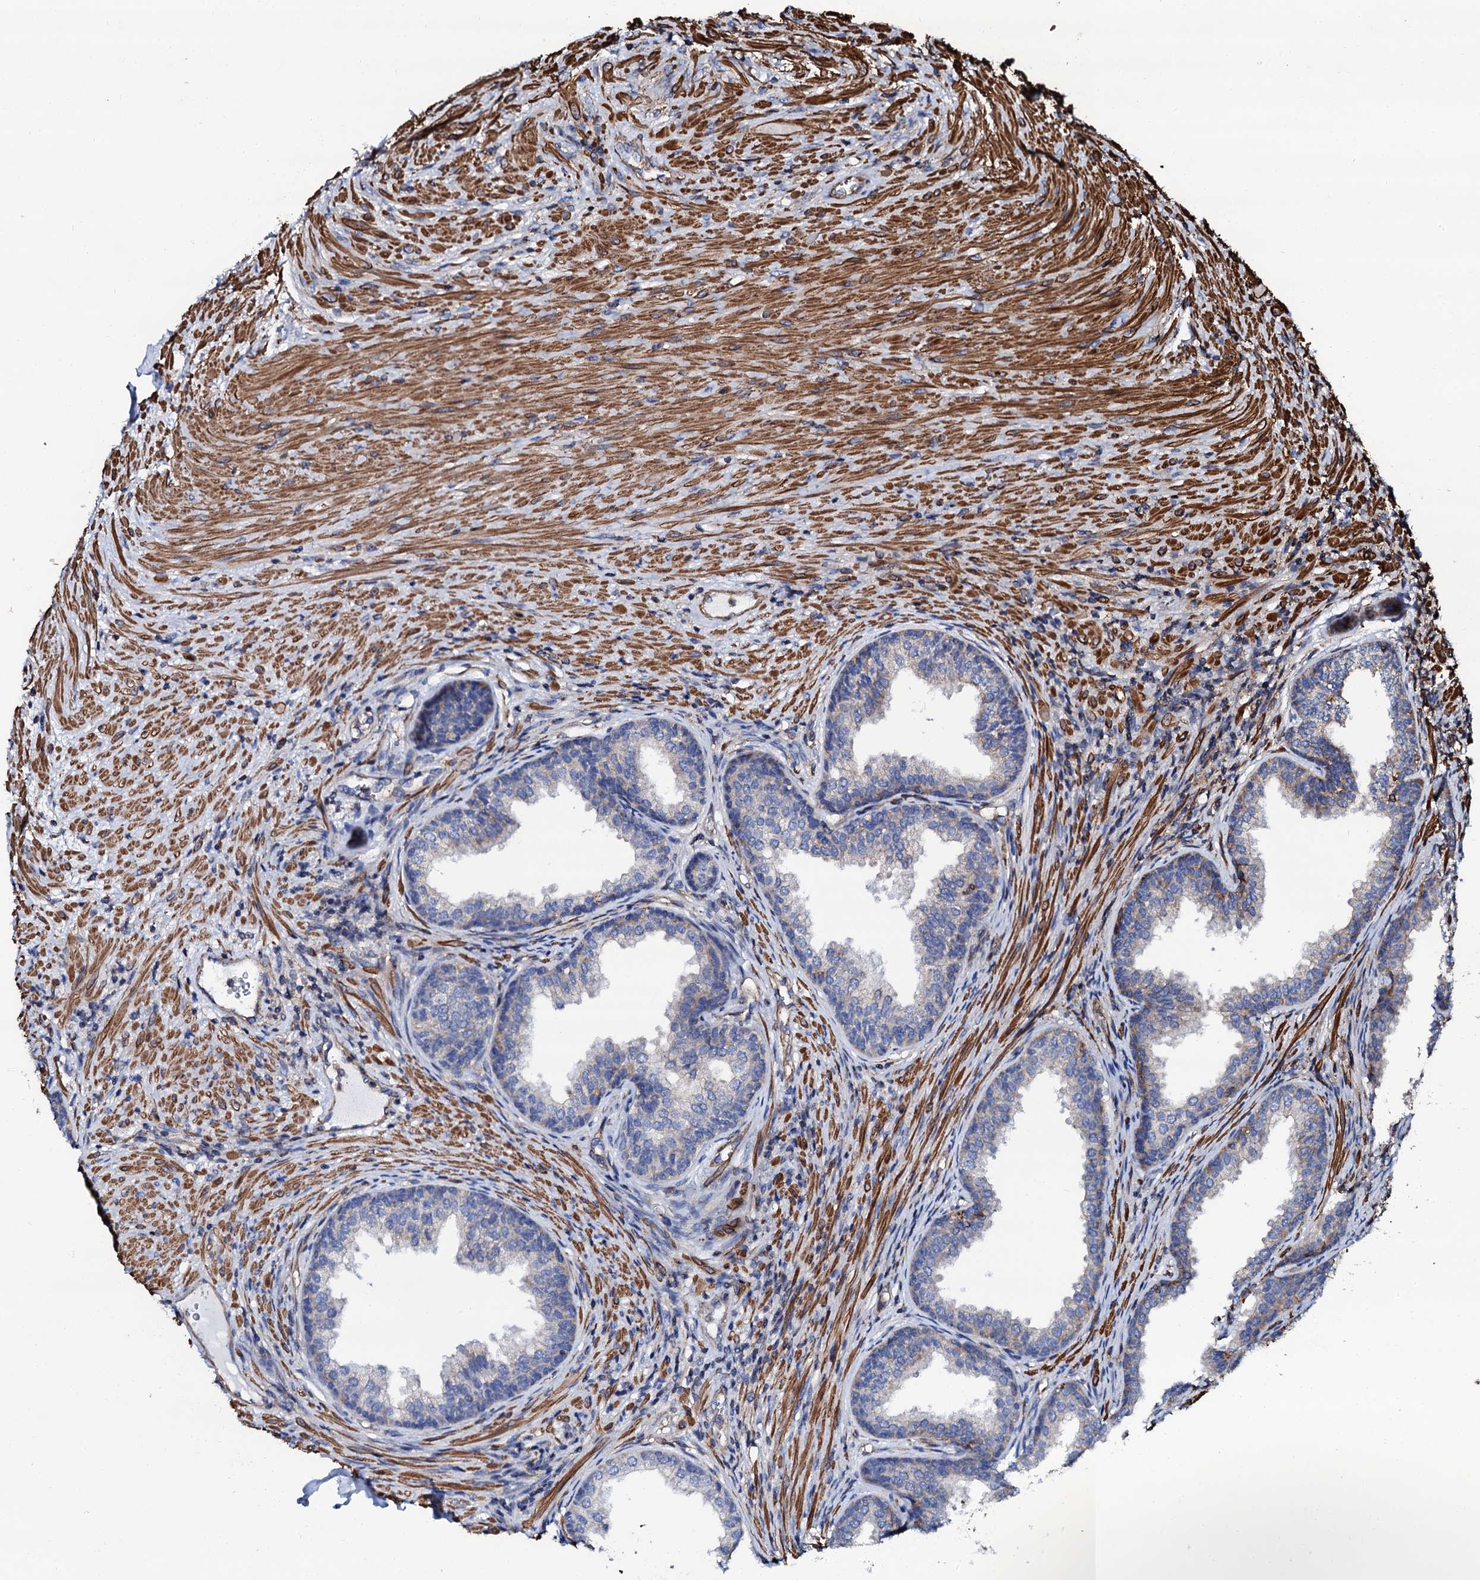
{"staining": {"intensity": "moderate", "quantity": "<25%", "location": "cytoplasmic/membranous"}, "tissue": "prostate", "cell_type": "Glandular cells", "image_type": "normal", "snomed": [{"axis": "morphology", "description": "Normal tissue, NOS"}, {"axis": "topography", "description": "Prostate"}], "caption": "This histopathology image exhibits IHC staining of unremarkable human prostate, with low moderate cytoplasmic/membranous expression in about <25% of glandular cells.", "gene": "INTS10", "patient": {"sex": "male", "age": 76}}